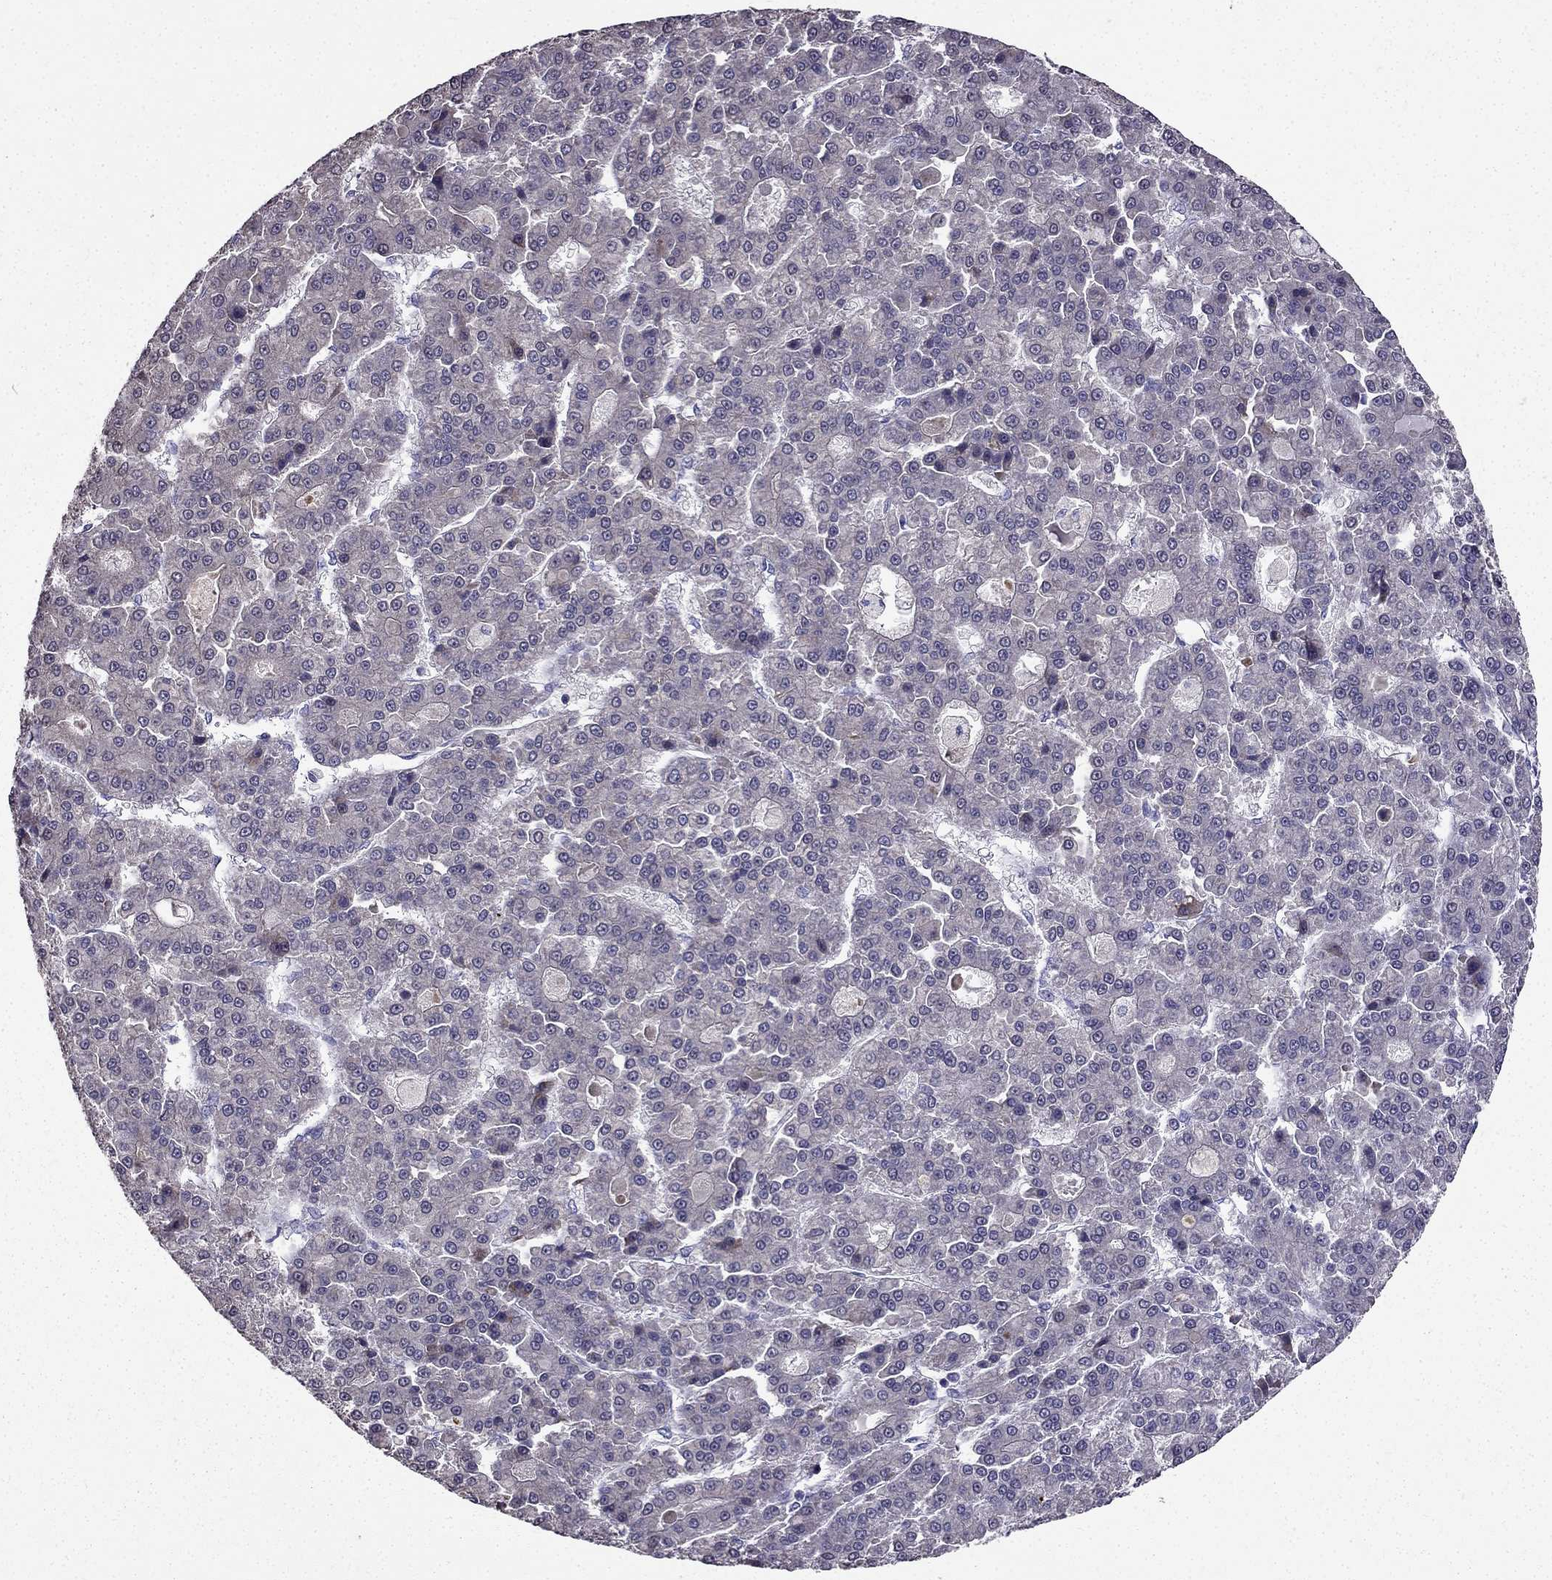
{"staining": {"intensity": "negative", "quantity": "none", "location": "none"}, "tissue": "liver cancer", "cell_type": "Tumor cells", "image_type": "cancer", "snomed": [{"axis": "morphology", "description": "Carcinoma, Hepatocellular, NOS"}, {"axis": "topography", "description": "Liver"}], "caption": "Tumor cells show no significant positivity in hepatocellular carcinoma (liver).", "gene": "AS3MT", "patient": {"sex": "male", "age": 70}}